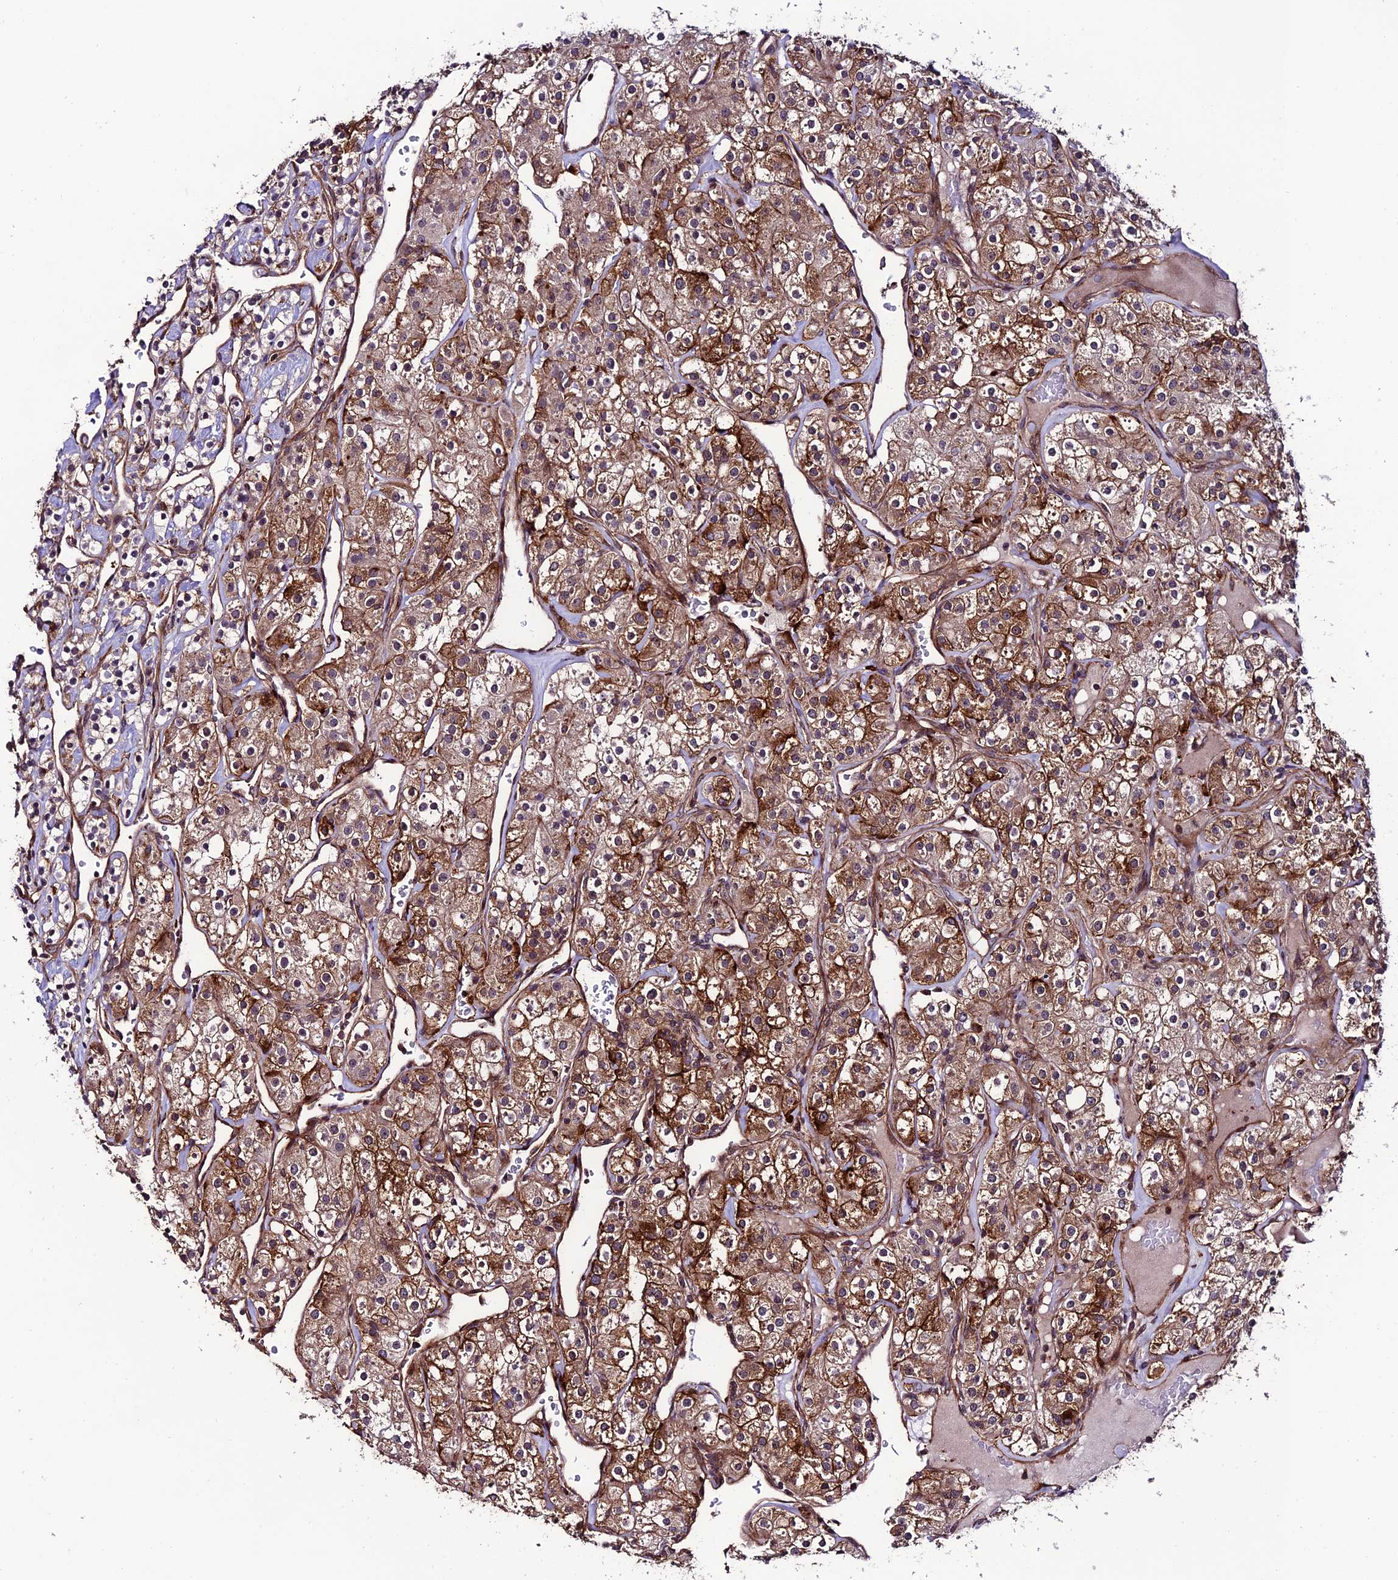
{"staining": {"intensity": "moderate", "quantity": ">75%", "location": "cytoplasmic/membranous"}, "tissue": "renal cancer", "cell_type": "Tumor cells", "image_type": "cancer", "snomed": [{"axis": "morphology", "description": "Adenocarcinoma, NOS"}, {"axis": "topography", "description": "Kidney"}], "caption": "Moderate cytoplasmic/membranous protein staining is appreciated in about >75% of tumor cells in renal cancer. (IHC, brightfield microscopy, high magnification).", "gene": "TNIP3", "patient": {"sex": "male", "age": 77}}